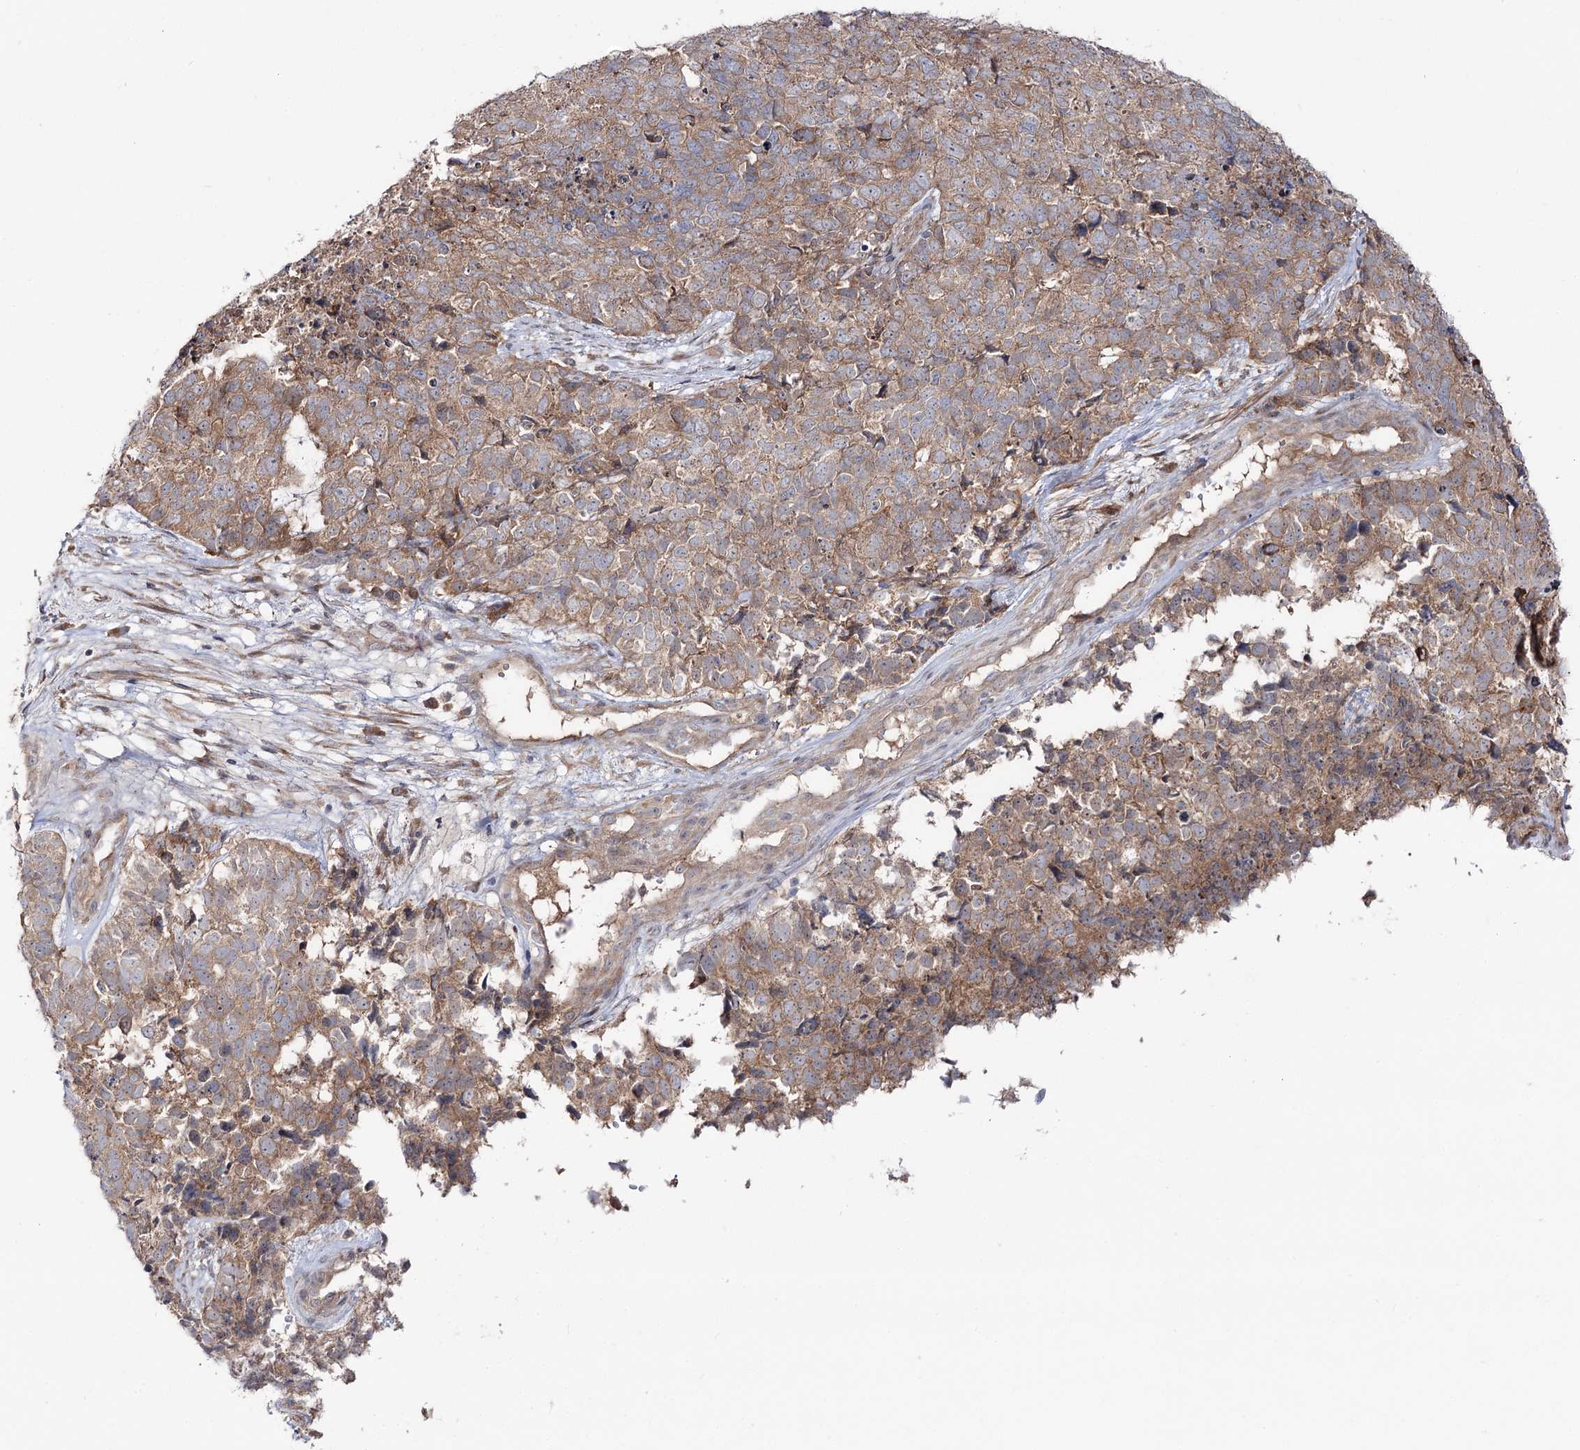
{"staining": {"intensity": "moderate", "quantity": ">75%", "location": "cytoplasmic/membranous"}, "tissue": "cervical cancer", "cell_type": "Tumor cells", "image_type": "cancer", "snomed": [{"axis": "morphology", "description": "Squamous cell carcinoma, NOS"}, {"axis": "topography", "description": "Cervix"}], "caption": "Immunohistochemical staining of cervical squamous cell carcinoma demonstrates medium levels of moderate cytoplasmic/membranous staining in about >75% of tumor cells. (DAB (3,3'-diaminobenzidine) IHC with brightfield microscopy, high magnification).", "gene": "C11orf80", "patient": {"sex": "female", "age": 63}}